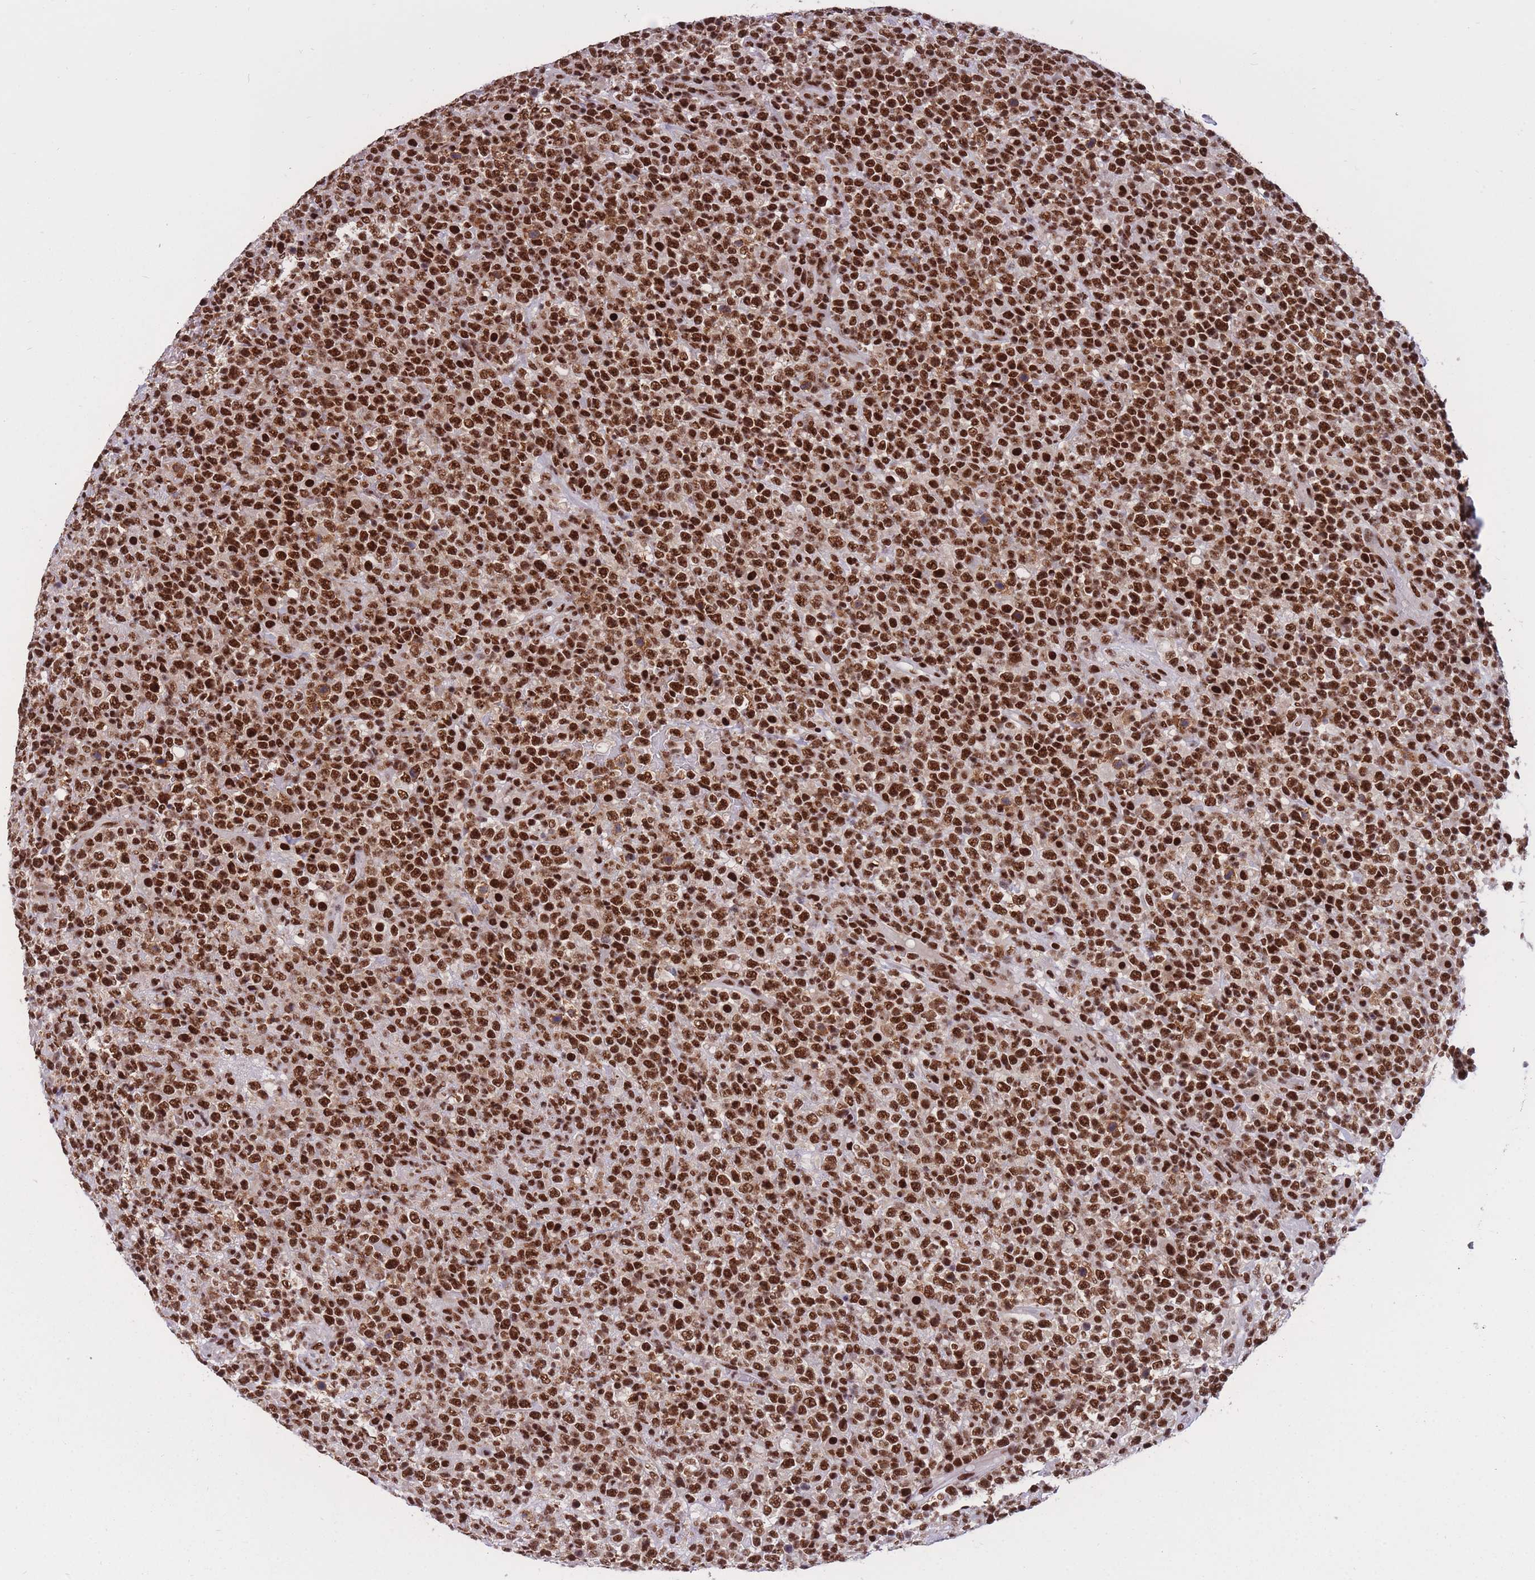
{"staining": {"intensity": "strong", "quantity": ">75%", "location": "nuclear"}, "tissue": "lymphoma", "cell_type": "Tumor cells", "image_type": "cancer", "snomed": [{"axis": "morphology", "description": "Malignant lymphoma, non-Hodgkin's type, High grade"}, {"axis": "topography", "description": "Colon"}], "caption": "High-power microscopy captured an IHC micrograph of malignant lymphoma, non-Hodgkin's type (high-grade), revealing strong nuclear staining in about >75% of tumor cells.", "gene": "PRPF19", "patient": {"sex": "female", "age": 53}}